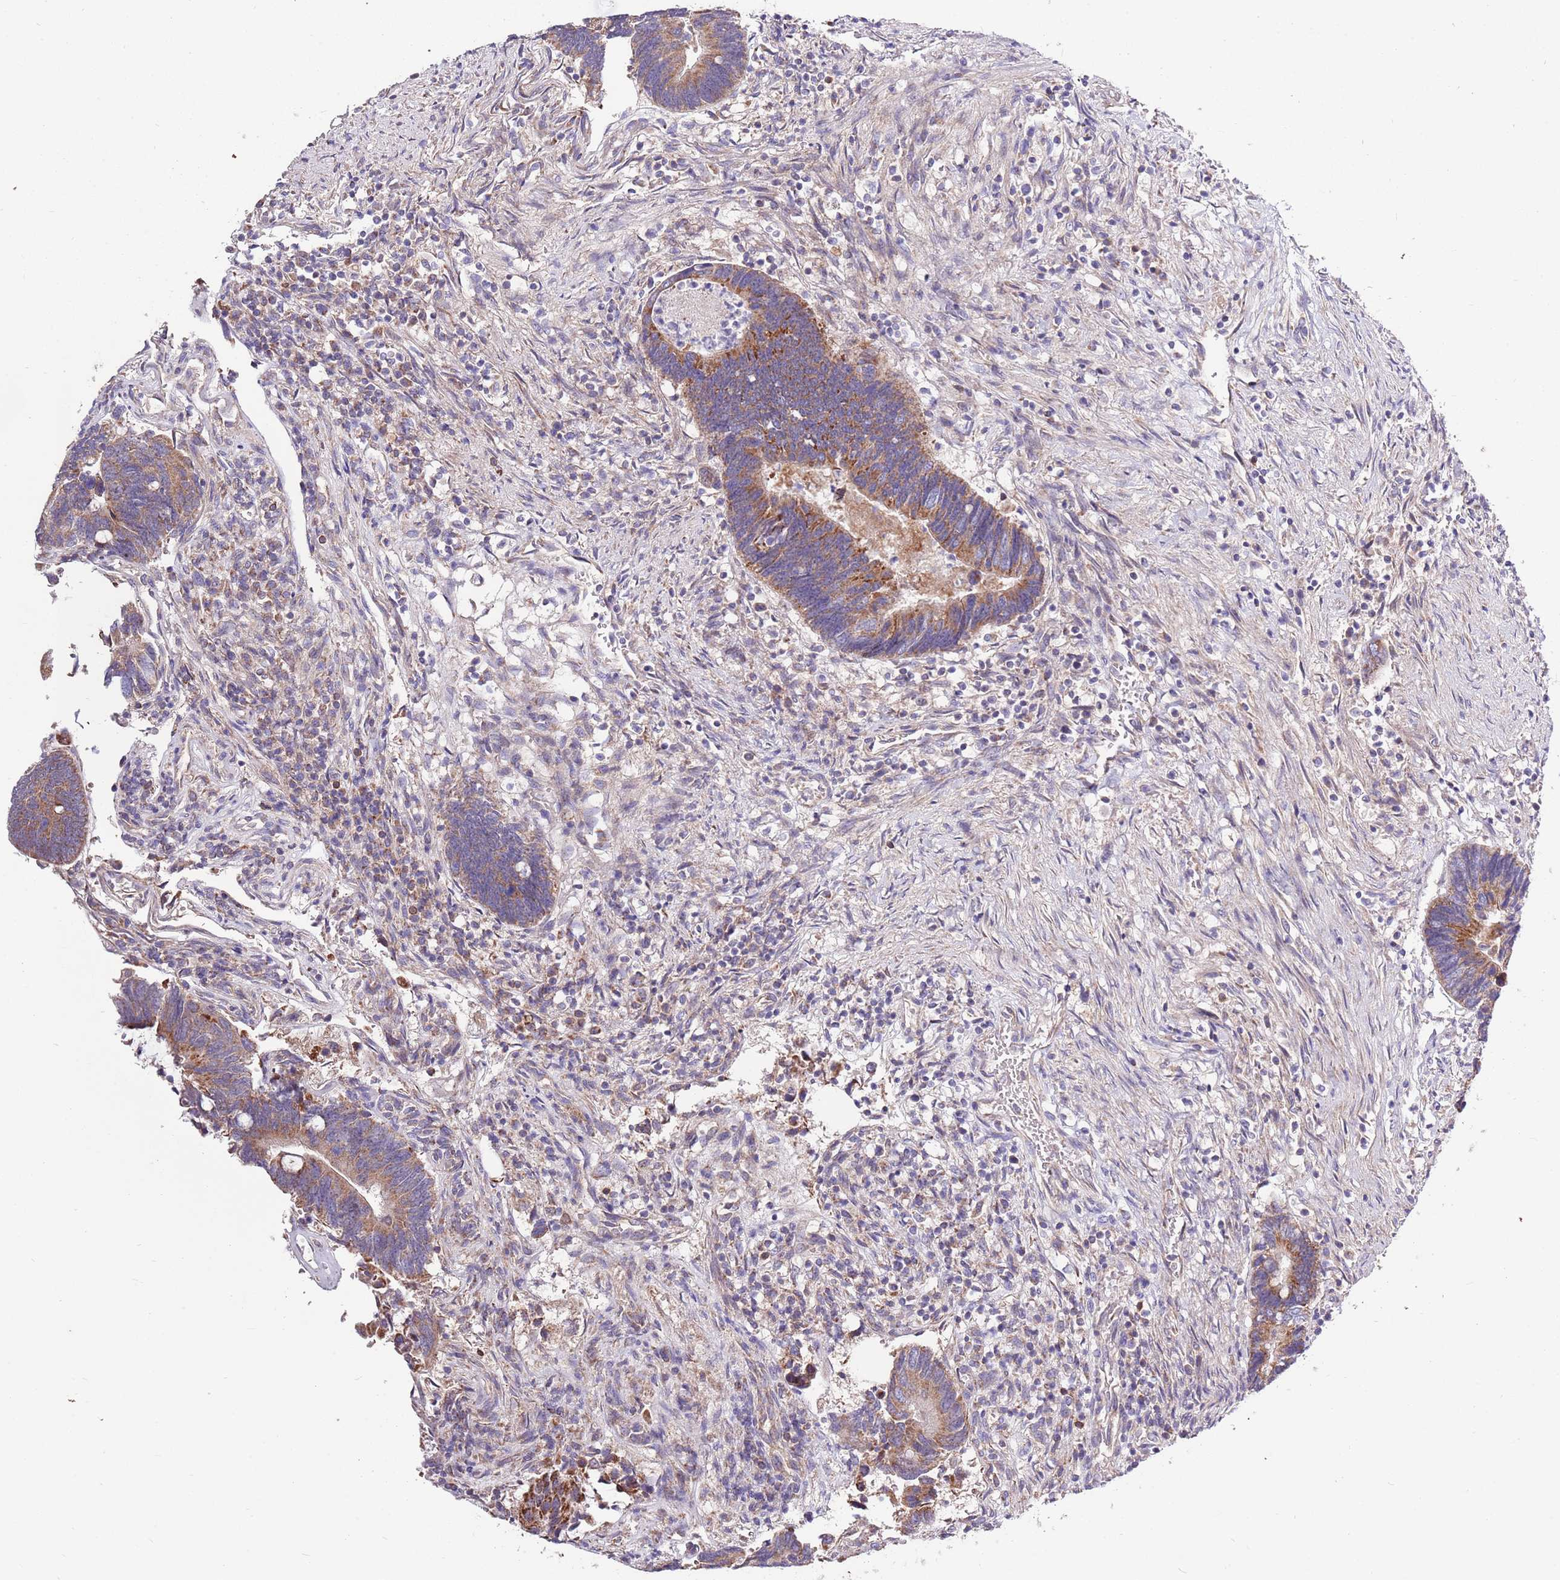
{"staining": {"intensity": "moderate", "quantity": ">75%", "location": "cytoplasmic/membranous"}, "tissue": "colorectal cancer", "cell_type": "Tumor cells", "image_type": "cancer", "snomed": [{"axis": "morphology", "description": "Adenocarcinoma, NOS"}, {"axis": "topography", "description": "Colon"}], "caption": "Immunohistochemical staining of human colorectal adenocarcinoma reveals medium levels of moderate cytoplasmic/membranous protein expression in about >75% of tumor cells.", "gene": "SMG1", "patient": {"sex": "male", "age": 87}}